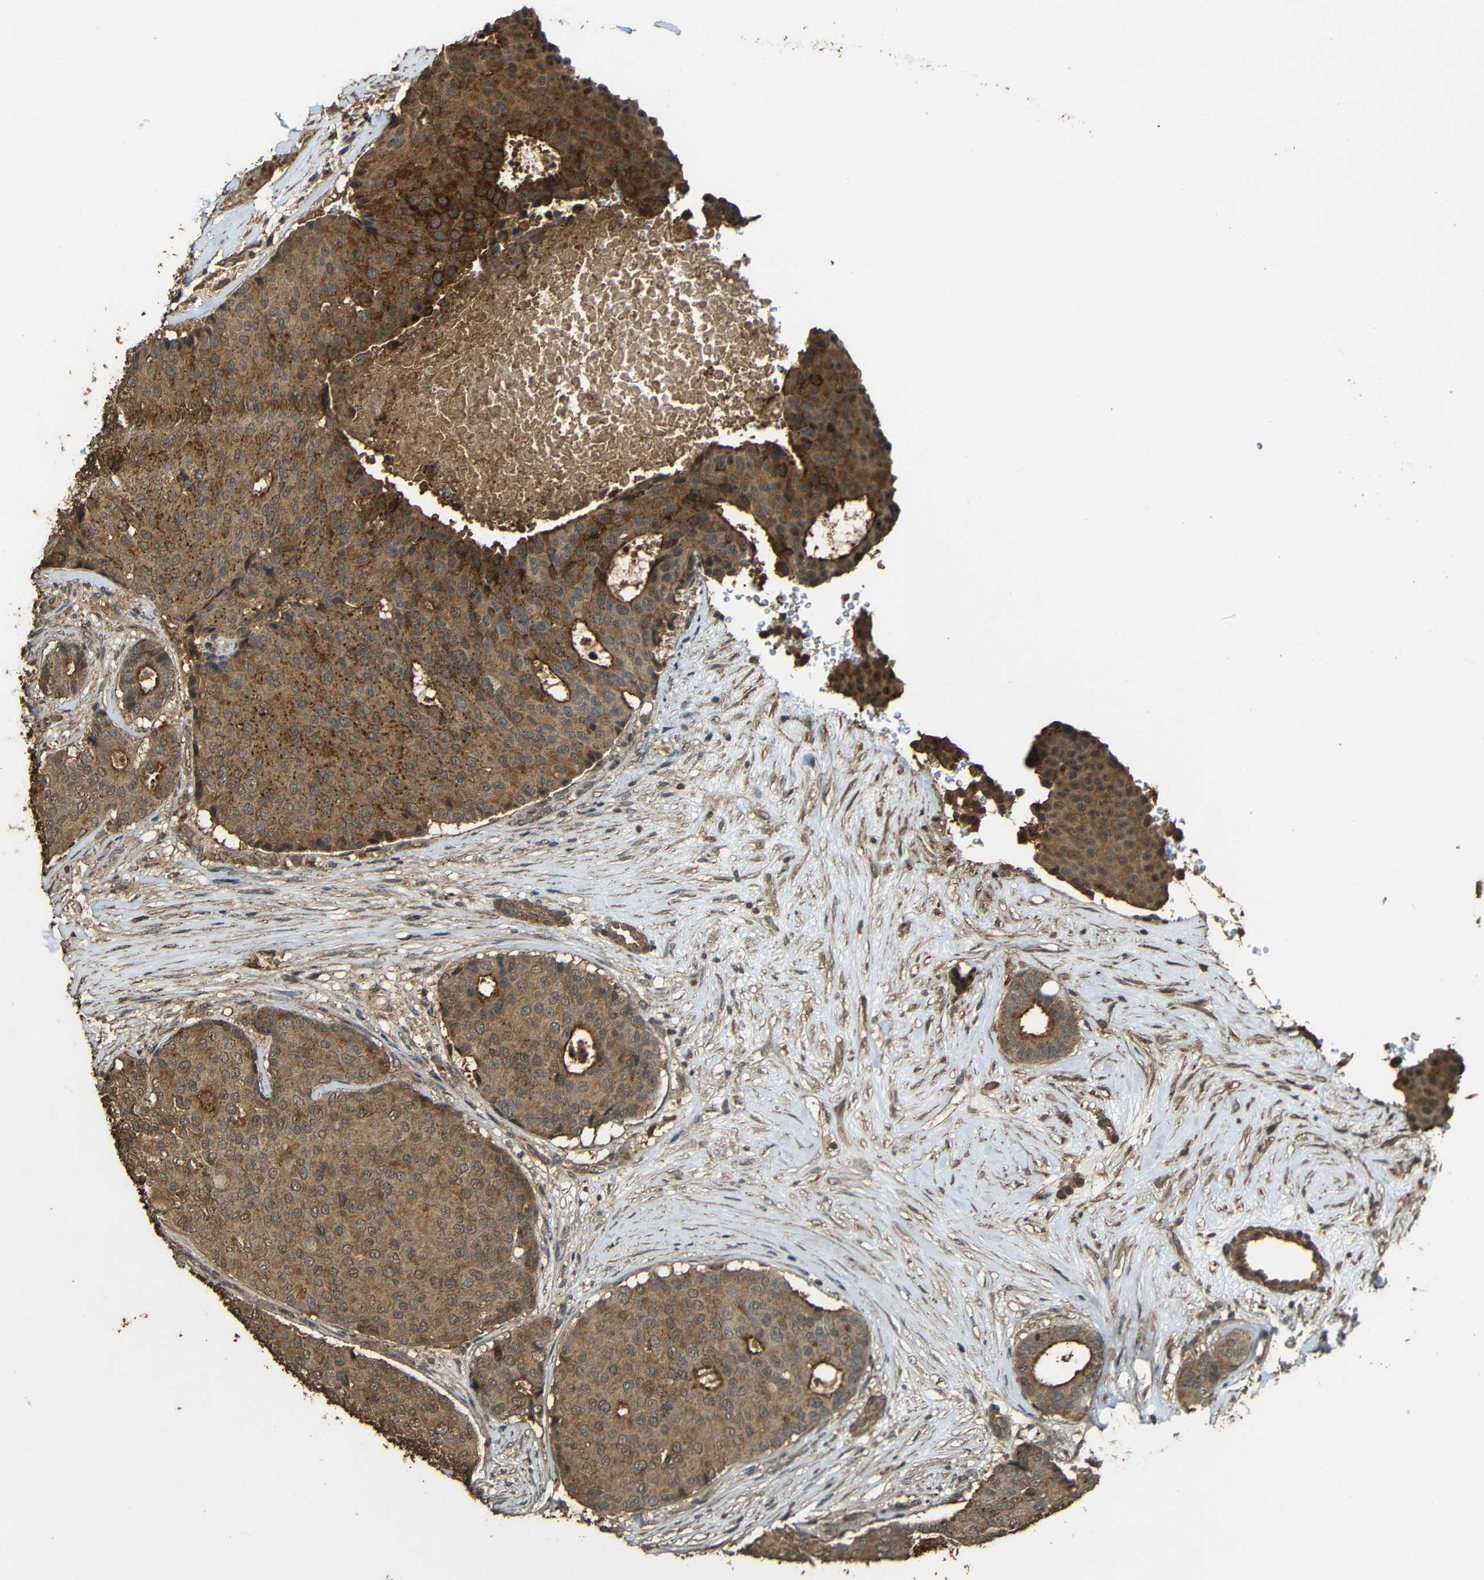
{"staining": {"intensity": "moderate", "quantity": ">75%", "location": "cytoplasmic/membranous"}, "tissue": "breast cancer", "cell_type": "Tumor cells", "image_type": "cancer", "snomed": [{"axis": "morphology", "description": "Duct carcinoma"}, {"axis": "topography", "description": "Breast"}], "caption": "The micrograph displays staining of infiltrating ductal carcinoma (breast), revealing moderate cytoplasmic/membranous protein positivity (brown color) within tumor cells. The protein is stained brown, and the nuclei are stained in blue (DAB IHC with brightfield microscopy, high magnification).", "gene": "PDE5A", "patient": {"sex": "female", "age": 75}}